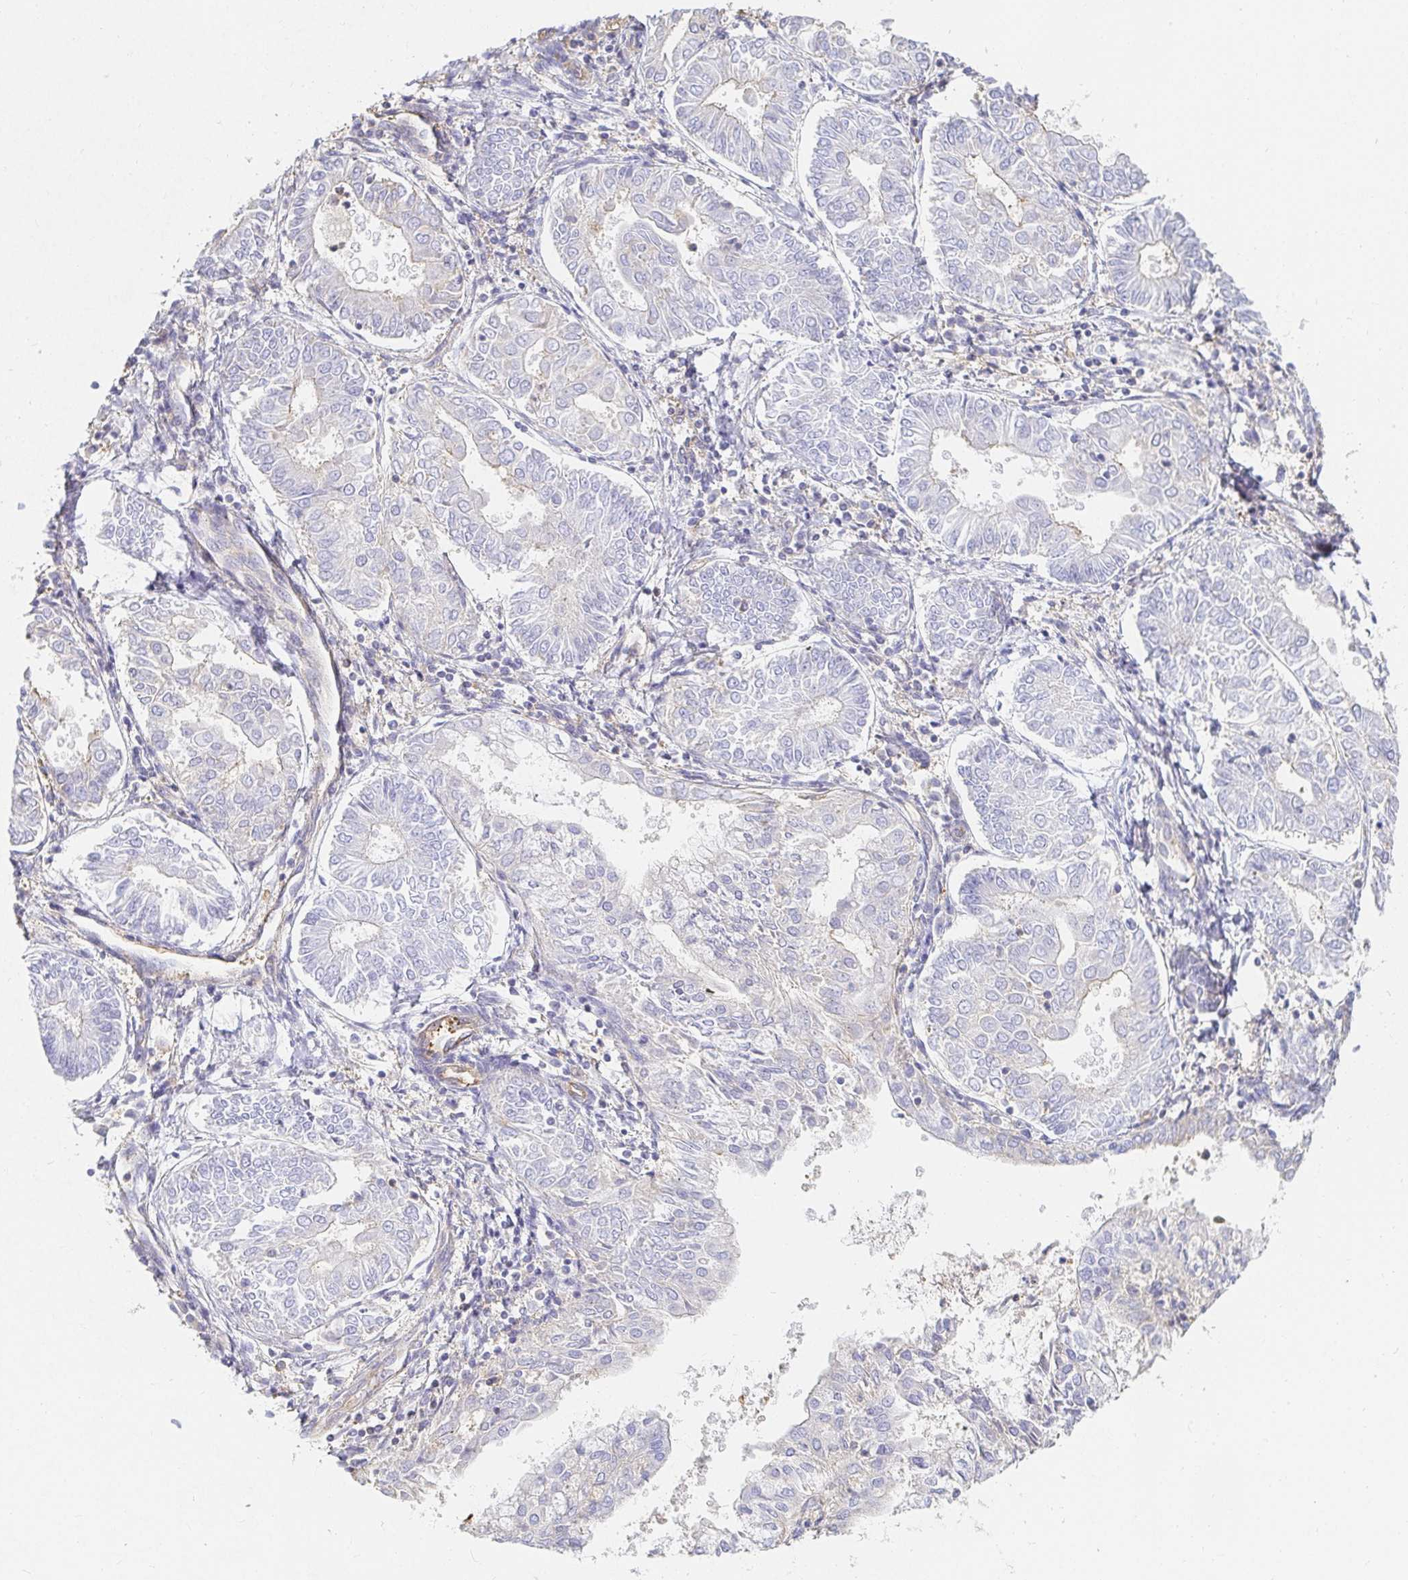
{"staining": {"intensity": "negative", "quantity": "none", "location": "none"}, "tissue": "endometrial cancer", "cell_type": "Tumor cells", "image_type": "cancer", "snomed": [{"axis": "morphology", "description": "Adenocarcinoma, NOS"}, {"axis": "topography", "description": "Endometrium"}], "caption": "Tumor cells show no significant staining in endometrial cancer.", "gene": "TSPAN19", "patient": {"sex": "female", "age": 68}}